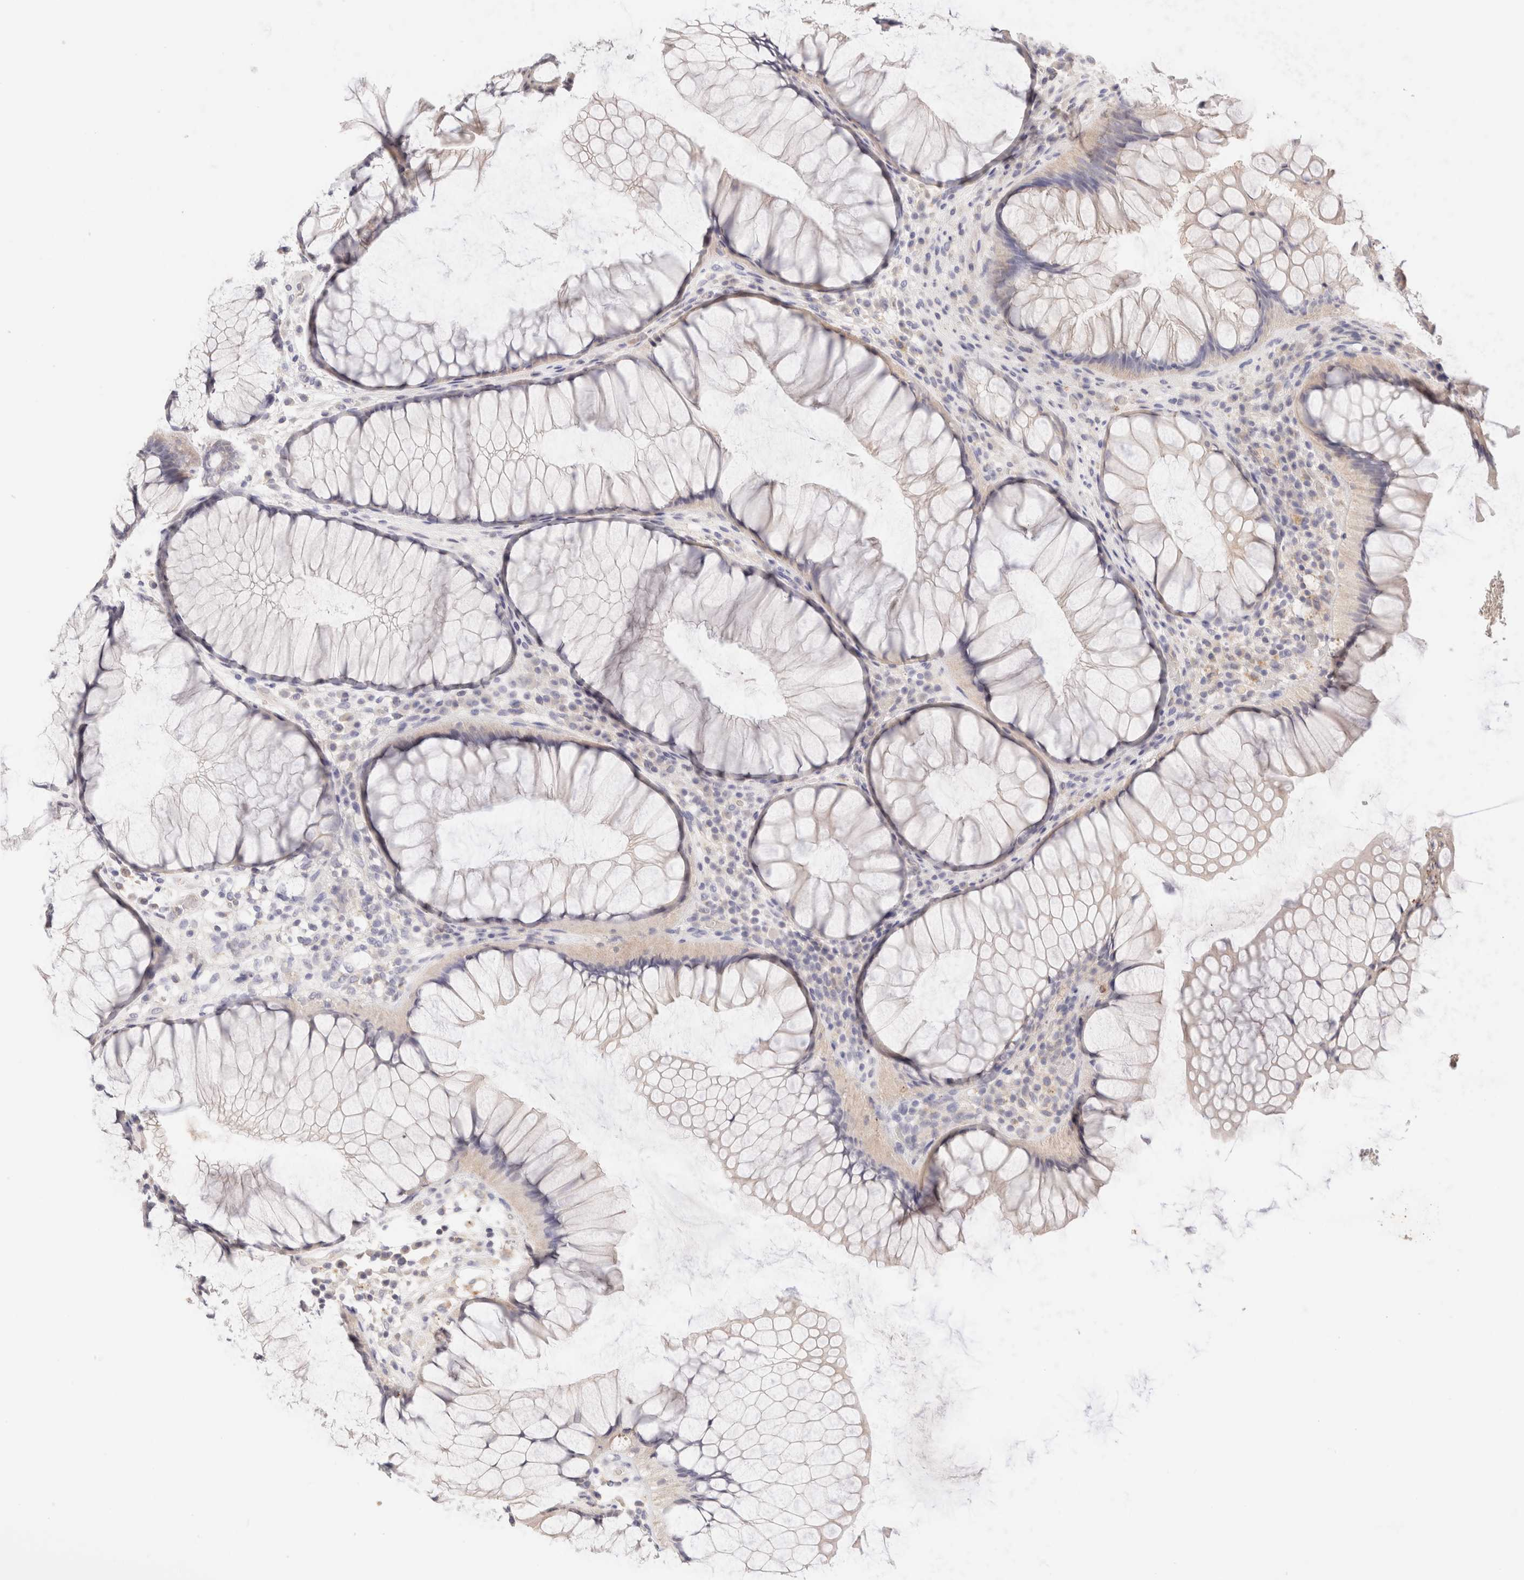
{"staining": {"intensity": "weak", "quantity": "<25%", "location": "cytoplasmic/membranous"}, "tissue": "rectum", "cell_type": "Glandular cells", "image_type": "normal", "snomed": [{"axis": "morphology", "description": "Normal tissue, NOS"}, {"axis": "topography", "description": "Rectum"}], "caption": "This is an IHC histopathology image of benign rectum. There is no positivity in glandular cells.", "gene": "SCGB2A2", "patient": {"sex": "male", "age": 51}}